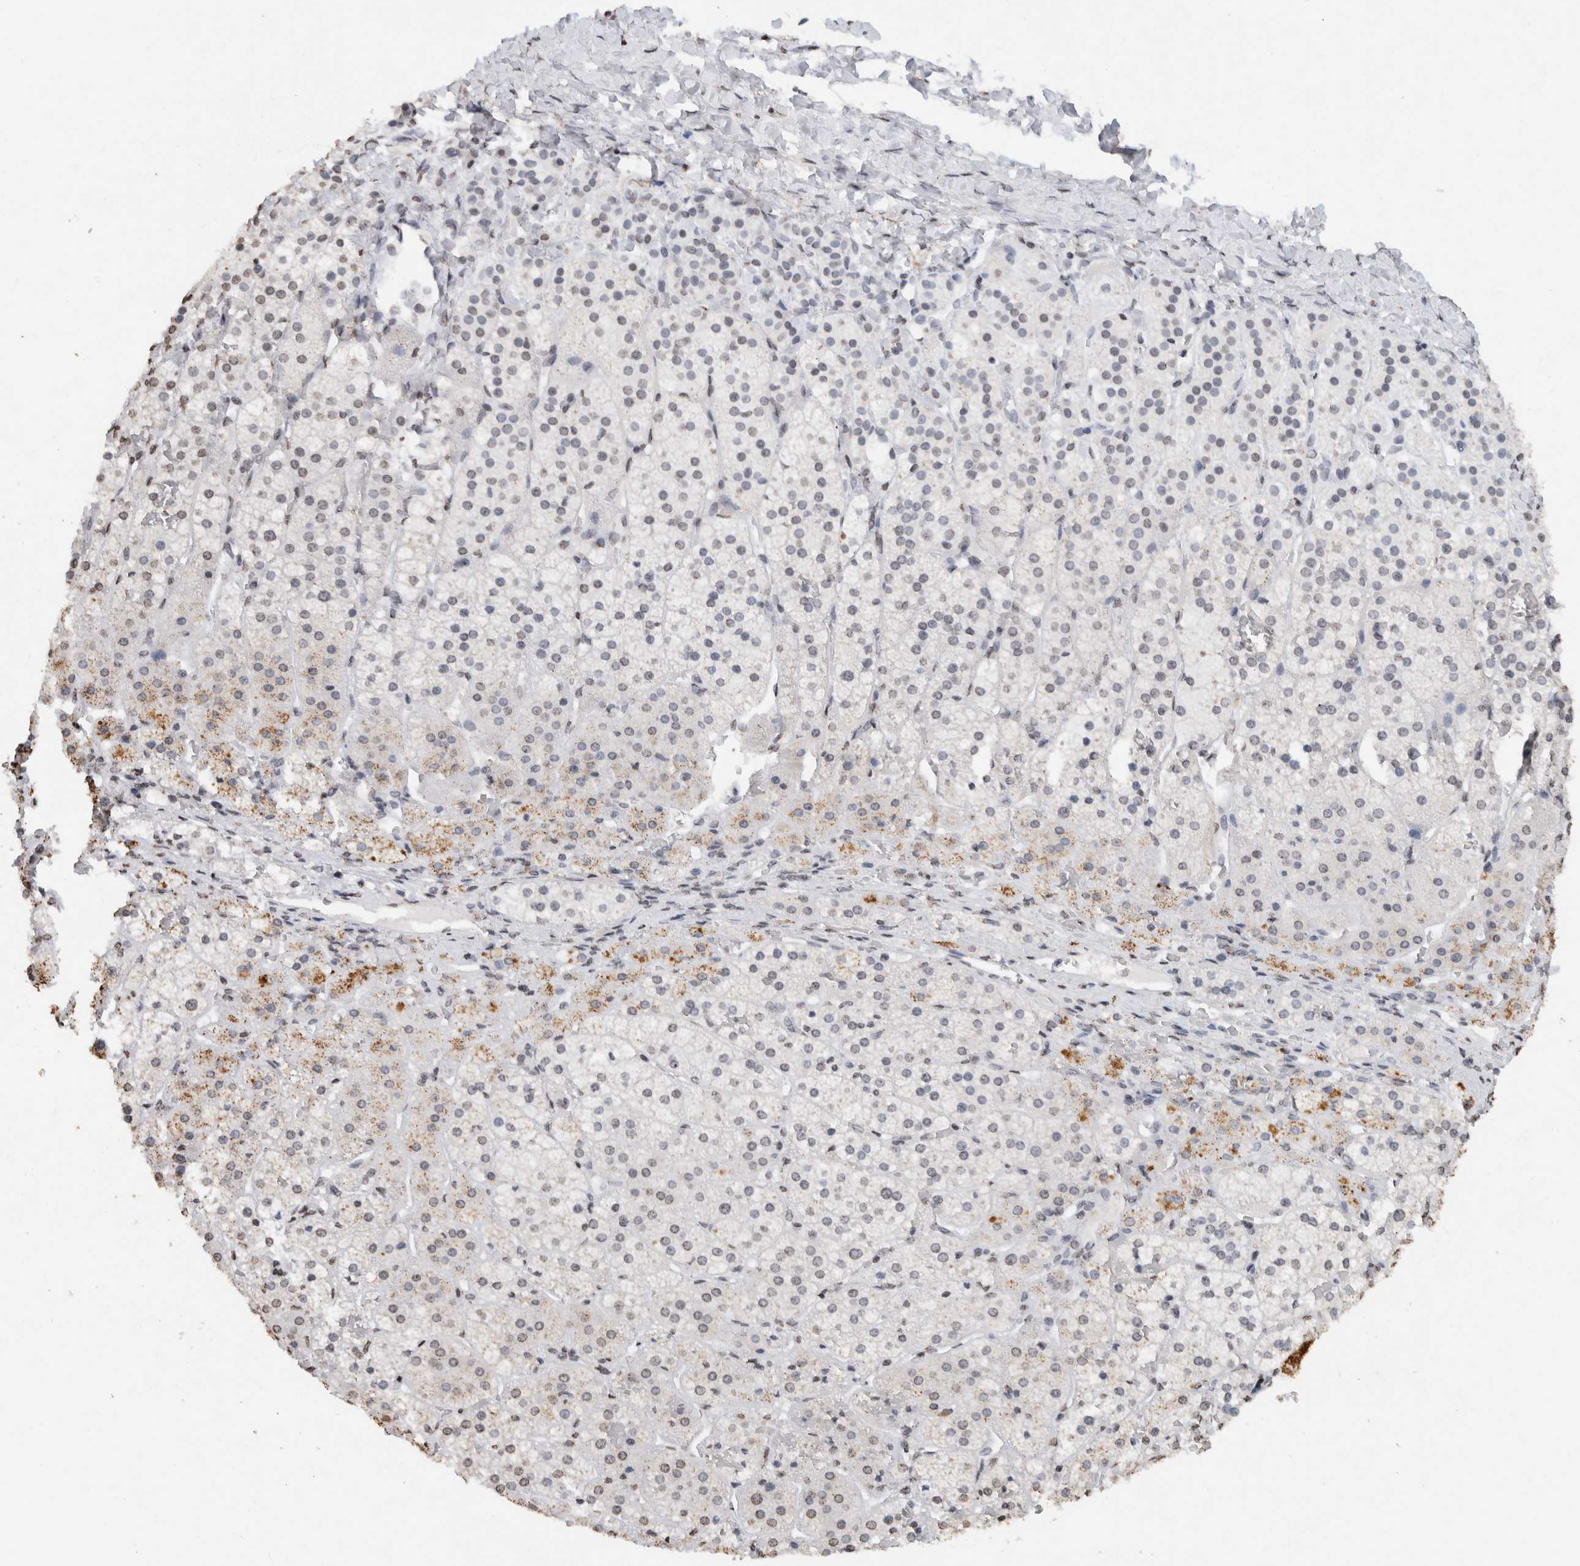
{"staining": {"intensity": "weak", "quantity": "<25%", "location": "cytoplasmic/membranous,nuclear"}, "tissue": "adrenal gland", "cell_type": "Glandular cells", "image_type": "normal", "snomed": [{"axis": "morphology", "description": "Normal tissue, NOS"}, {"axis": "topography", "description": "Adrenal gland"}], "caption": "IHC image of normal human adrenal gland stained for a protein (brown), which reveals no staining in glandular cells. (DAB (3,3'-diaminobenzidine) IHC with hematoxylin counter stain).", "gene": "CNTN1", "patient": {"sex": "female", "age": 44}}